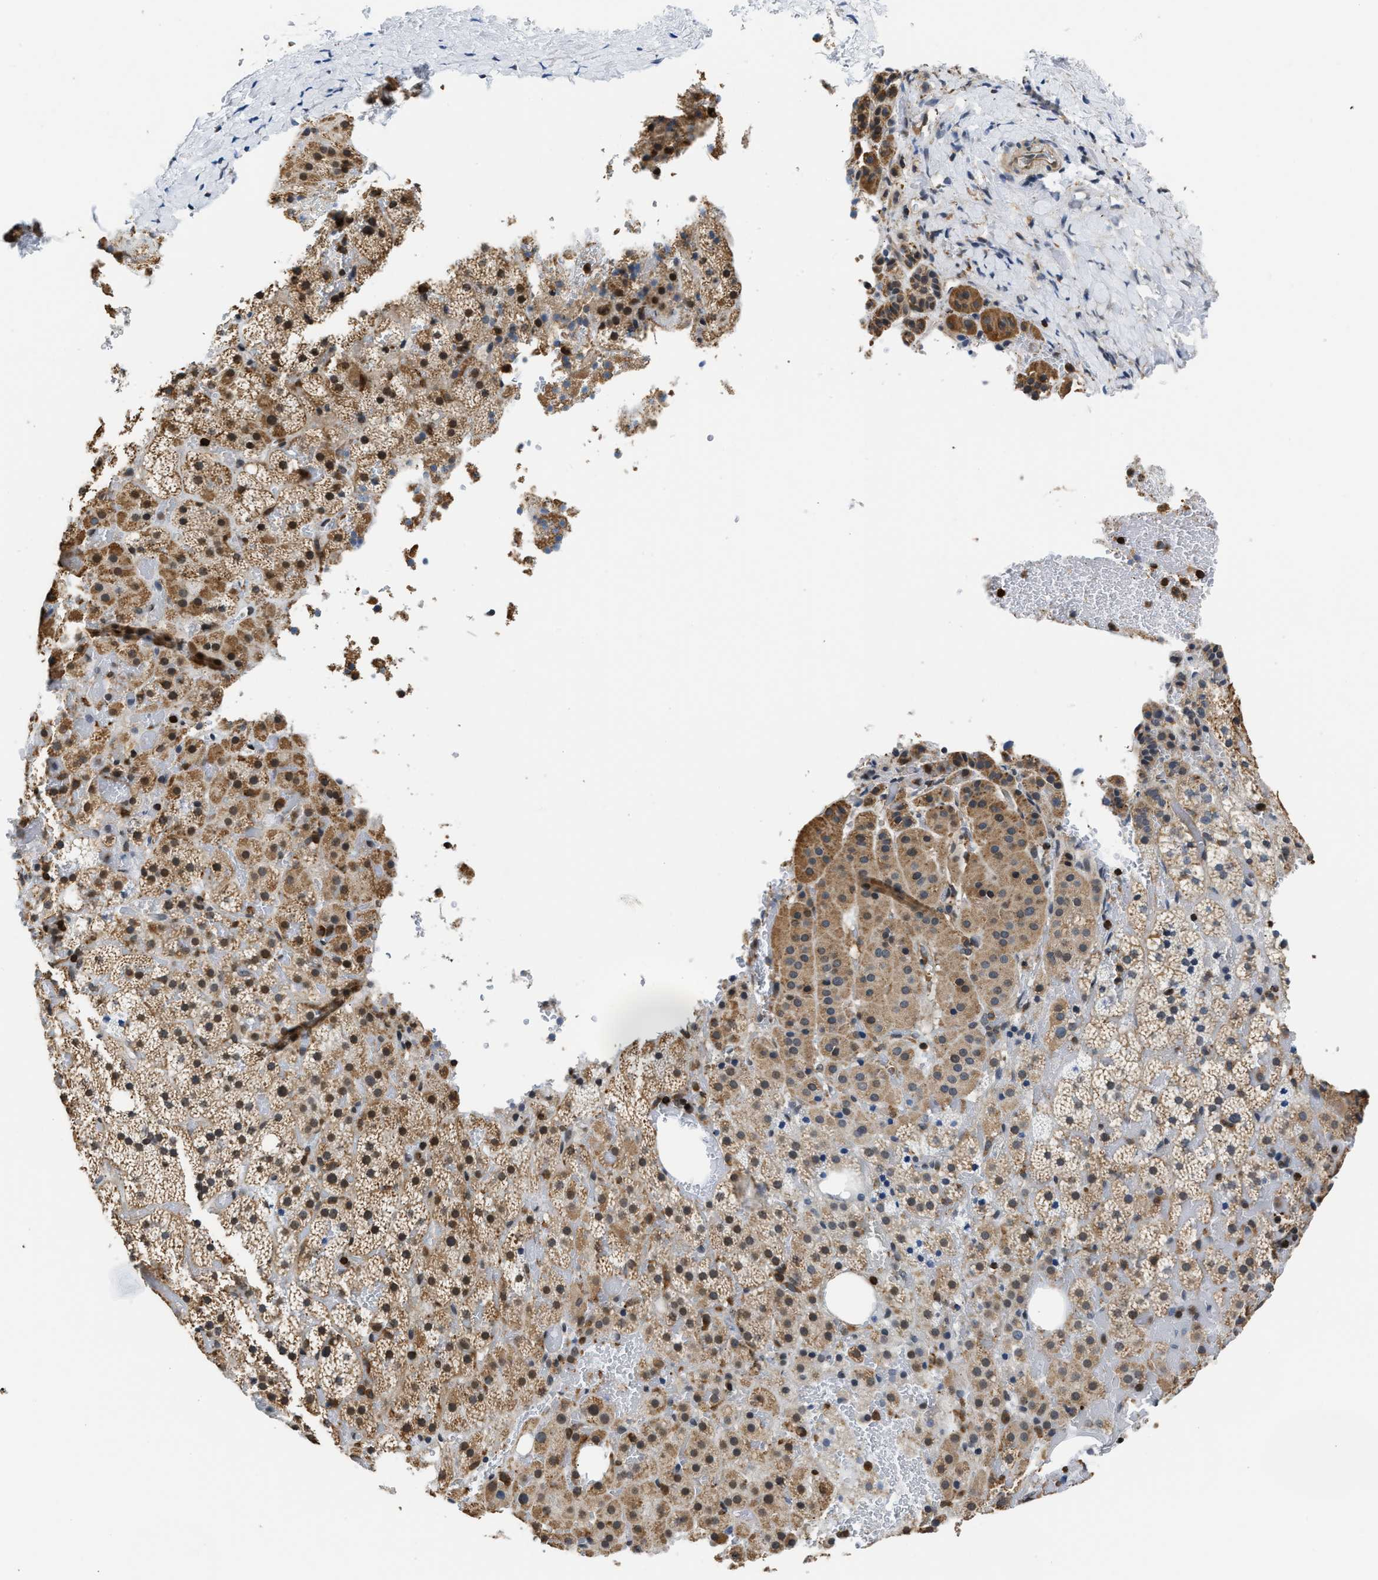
{"staining": {"intensity": "moderate", "quantity": ">75%", "location": "cytoplasmic/membranous,nuclear"}, "tissue": "adrenal gland", "cell_type": "Glandular cells", "image_type": "normal", "snomed": [{"axis": "morphology", "description": "Normal tissue, NOS"}, {"axis": "topography", "description": "Adrenal gland"}], "caption": "Protein positivity by IHC shows moderate cytoplasmic/membranous,nuclear staining in about >75% of glandular cells in unremarkable adrenal gland.", "gene": "STK10", "patient": {"sex": "female", "age": 59}}